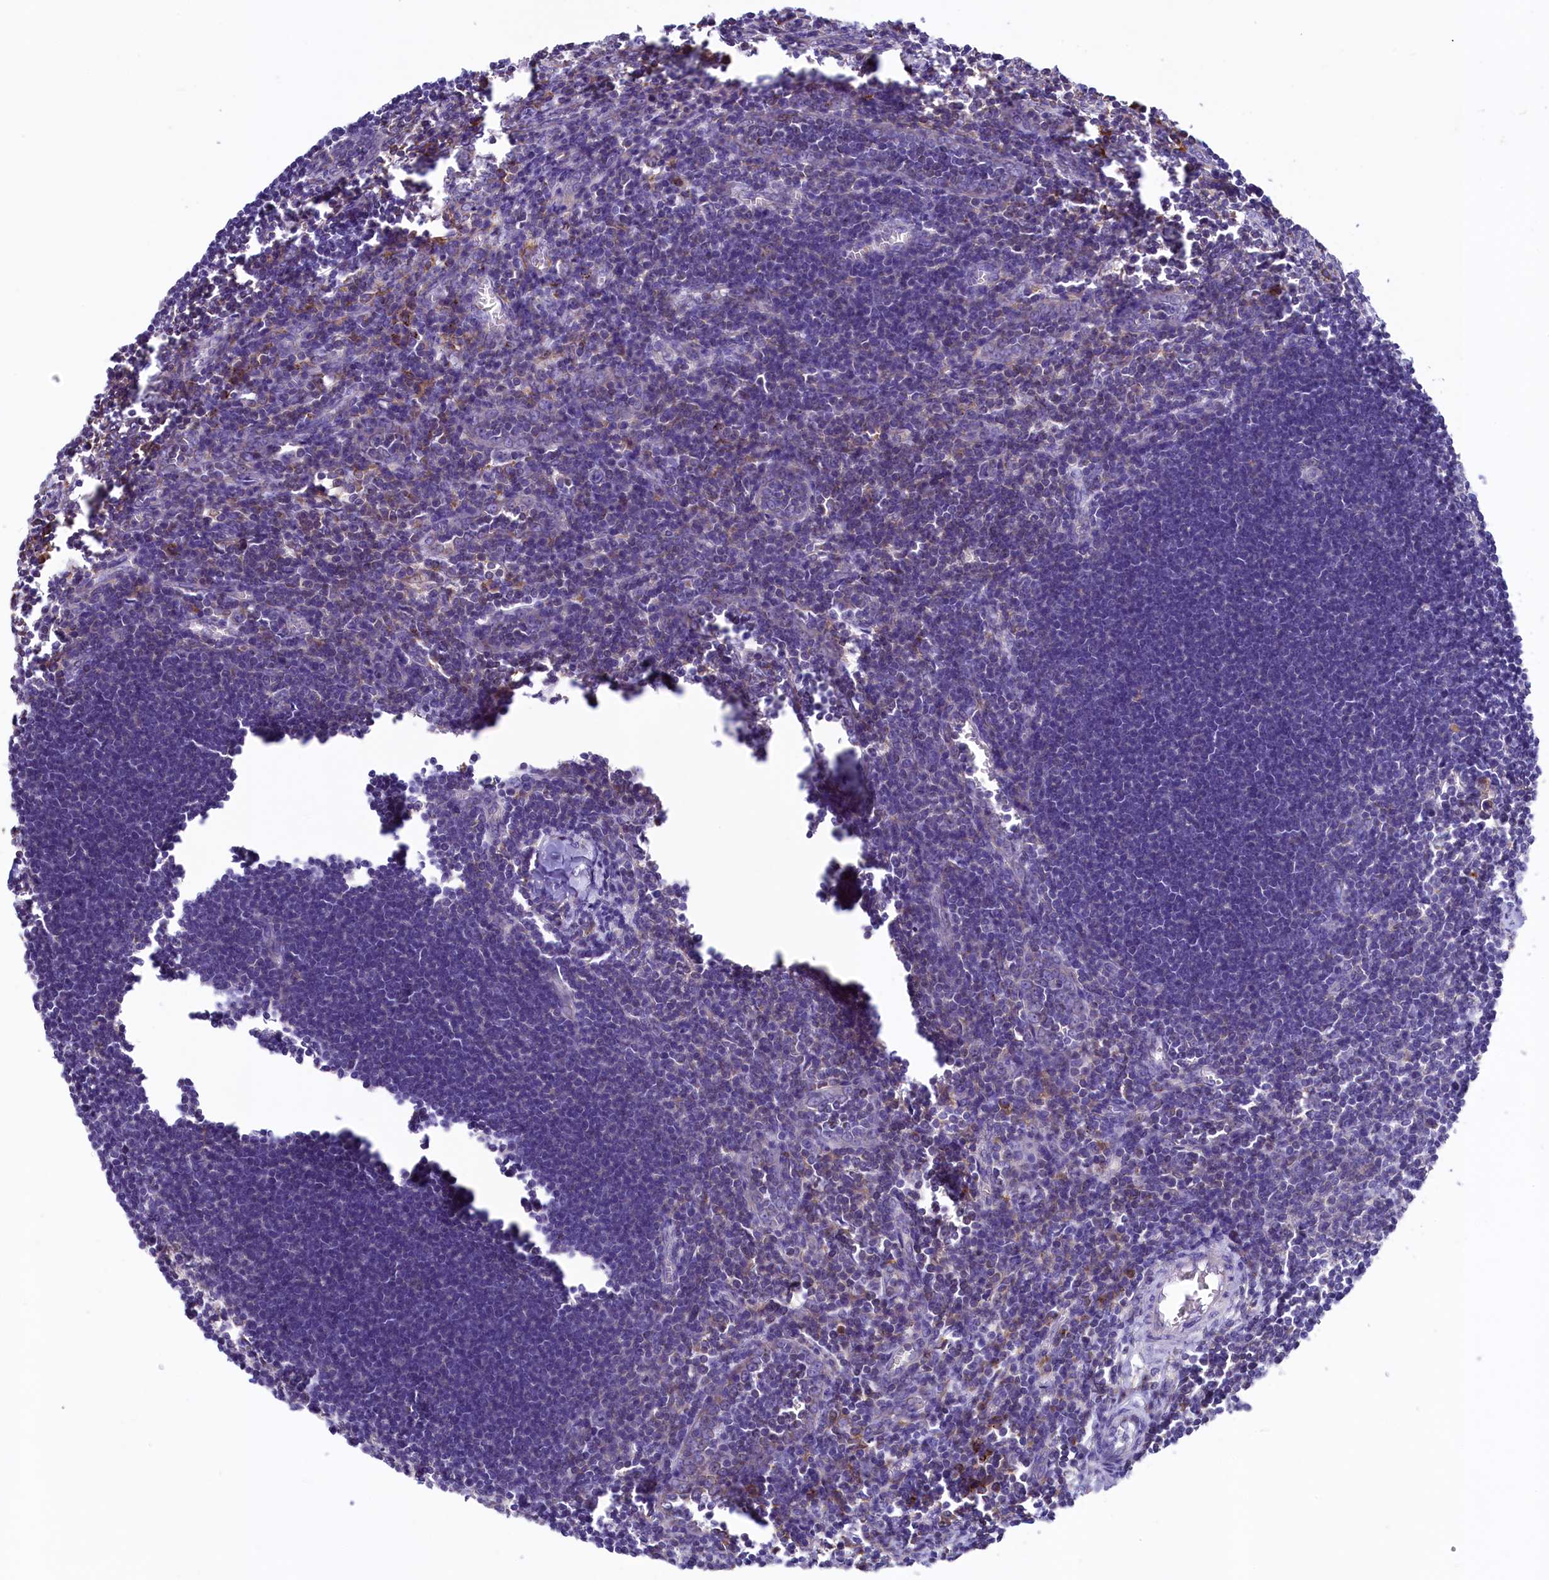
{"staining": {"intensity": "negative", "quantity": "none", "location": "none"}, "tissue": "lymph node", "cell_type": "Germinal center cells", "image_type": "normal", "snomed": [{"axis": "morphology", "description": "Normal tissue, NOS"}, {"axis": "morphology", "description": "Malignant melanoma, Metastatic site"}, {"axis": "topography", "description": "Lymph node"}], "caption": "IHC of normal human lymph node exhibits no expression in germinal center cells.", "gene": "HPS6", "patient": {"sex": "male", "age": 41}}